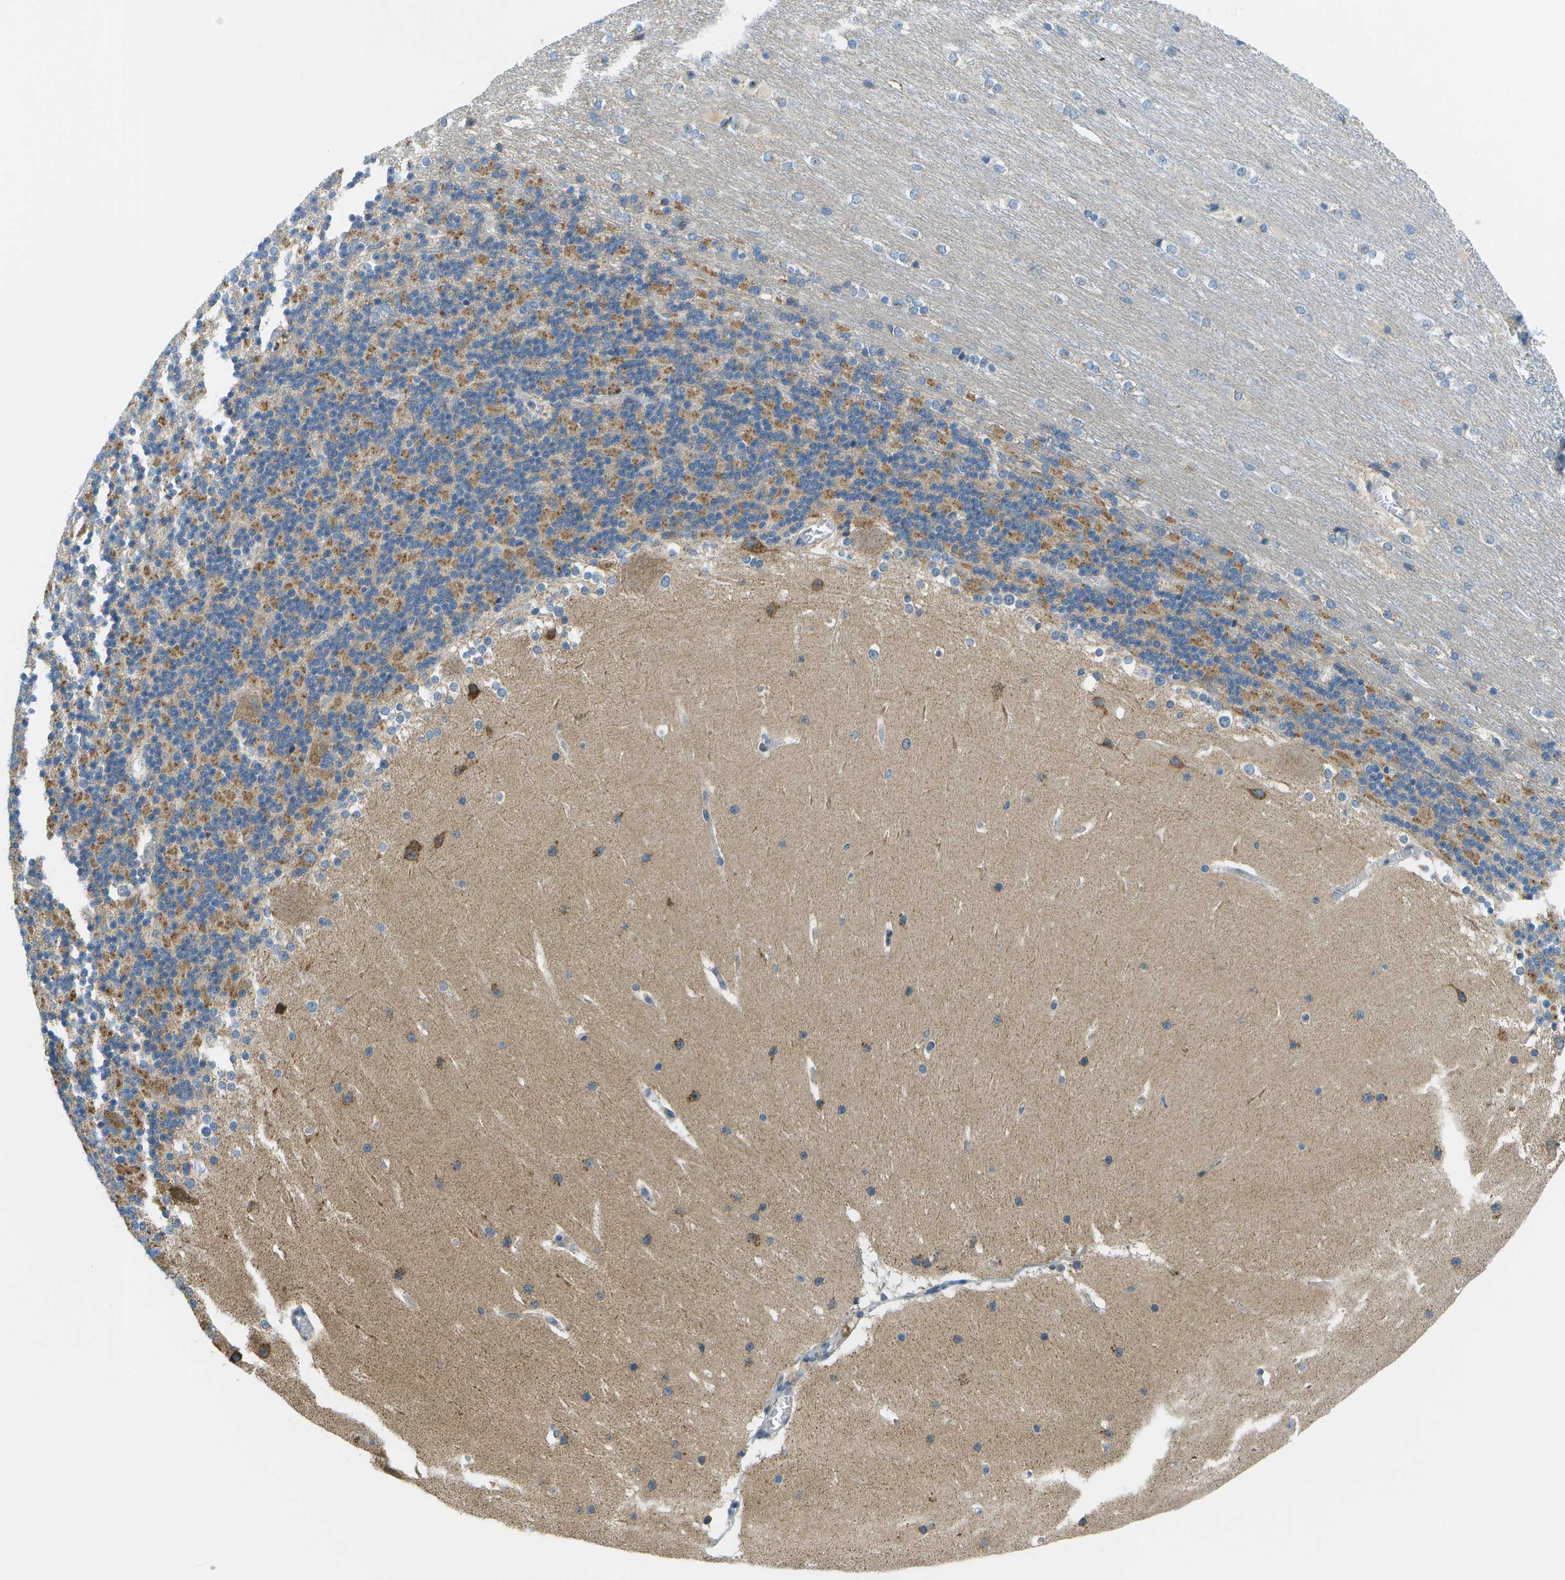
{"staining": {"intensity": "moderate", "quantity": "25%-75%", "location": "cytoplasmic/membranous"}, "tissue": "cerebellum", "cell_type": "Cells in granular layer", "image_type": "normal", "snomed": [{"axis": "morphology", "description": "Normal tissue, NOS"}, {"axis": "topography", "description": "Cerebellum"}], "caption": "High-magnification brightfield microscopy of unremarkable cerebellum stained with DAB (brown) and counterstained with hematoxylin (blue). cells in granular layer exhibit moderate cytoplasmic/membranous positivity is appreciated in approximately25%-75% of cells.", "gene": "PTGIS", "patient": {"sex": "female", "age": 19}}